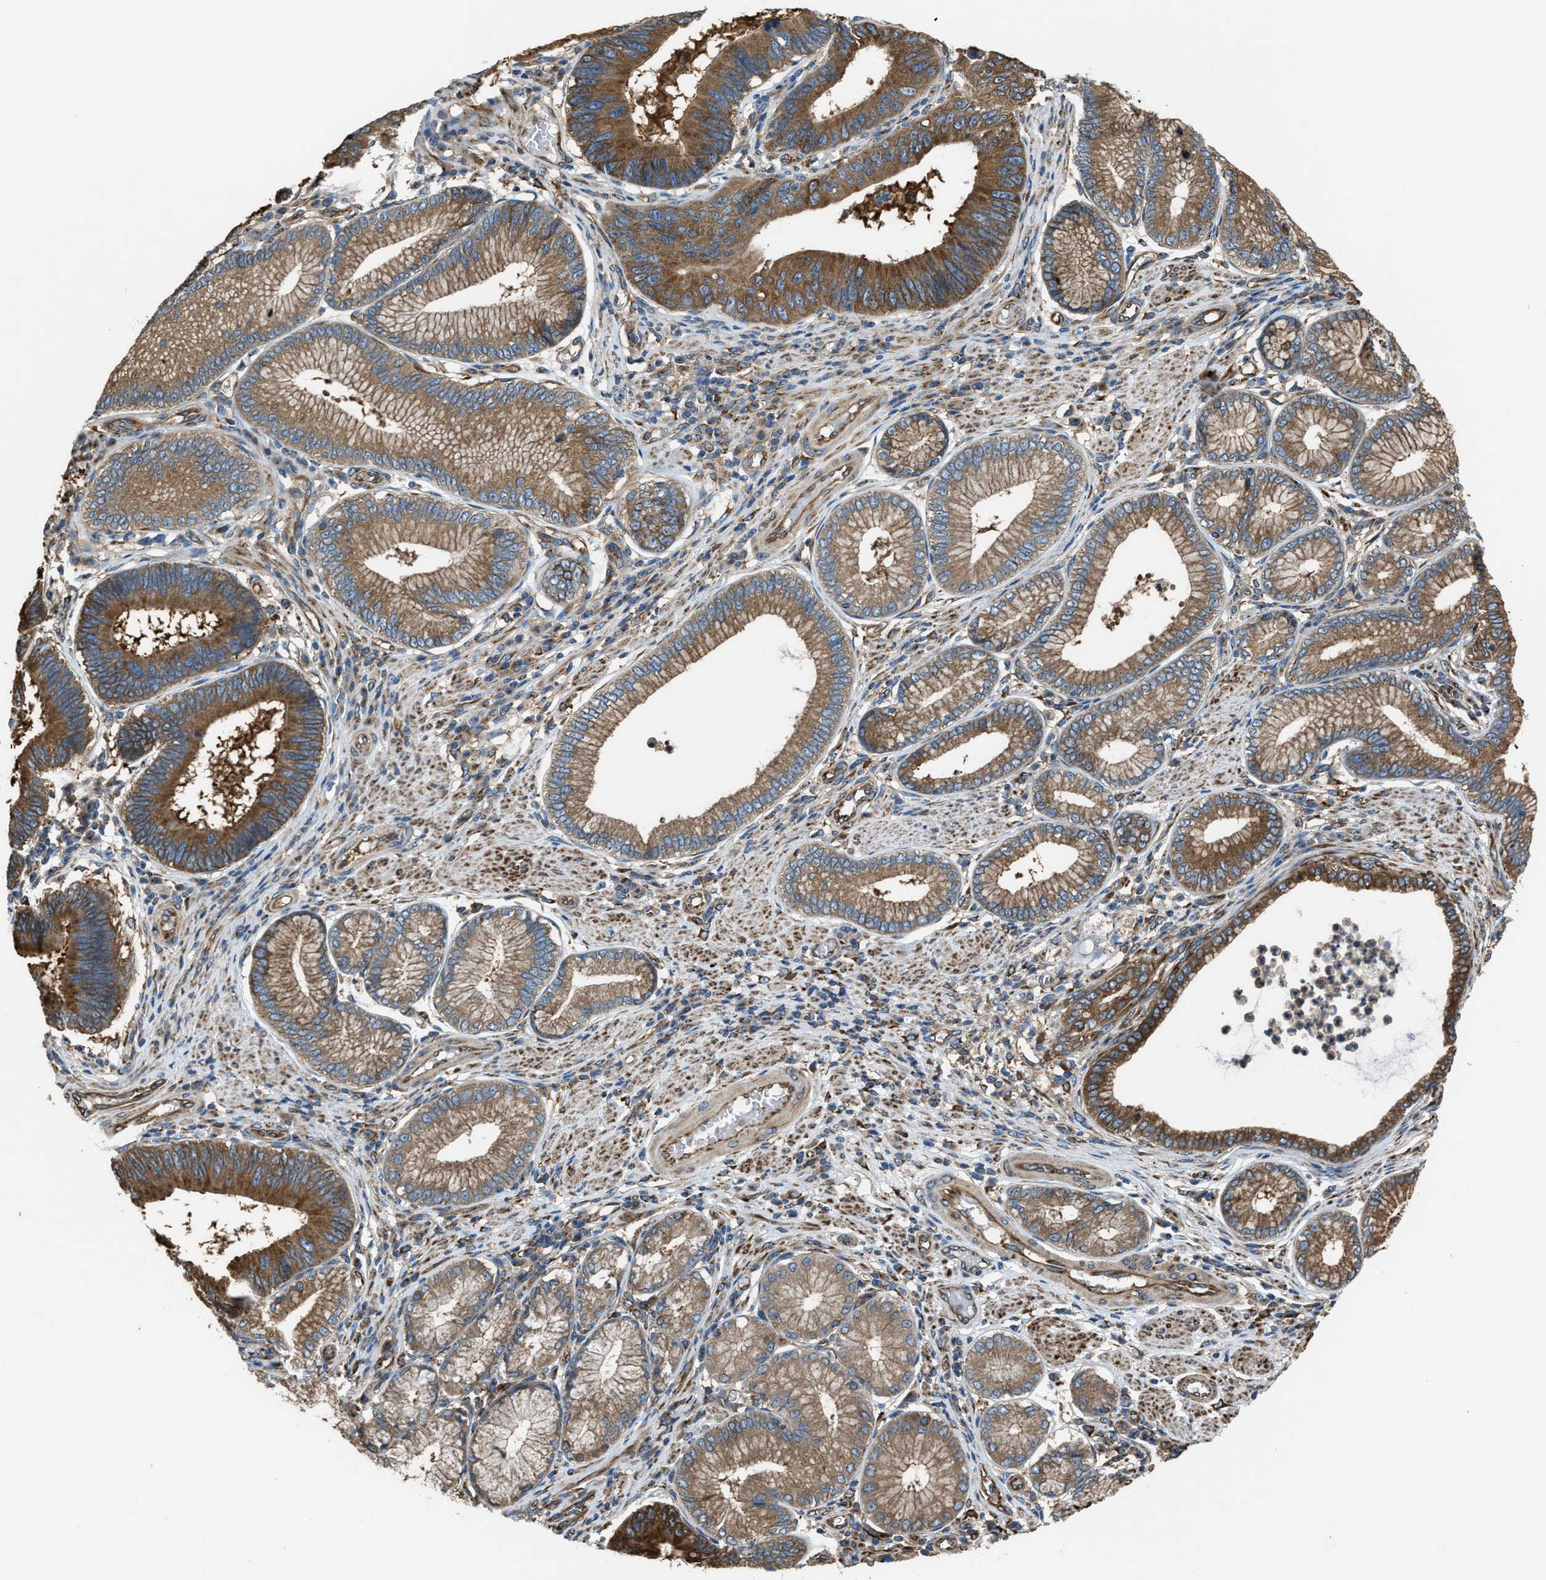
{"staining": {"intensity": "strong", "quantity": ">75%", "location": "cytoplasmic/membranous"}, "tissue": "stomach cancer", "cell_type": "Tumor cells", "image_type": "cancer", "snomed": [{"axis": "morphology", "description": "Adenocarcinoma, NOS"}, {"axis": "topography", "description": "Stomach"}], "caption": "Immunohistochemistry (IHC) micrograph of neoplastic tissue: stomach cancer stained using immunohistochemistry (IHC) shows high levels of strong protein expression localized specifically in the cytoplasmic/membranous of tumor cells, appearing as a cytoplasmic/membranous brown color.", "gene": "TRPC1", "patient": {"sex": "male", "age": 59}}